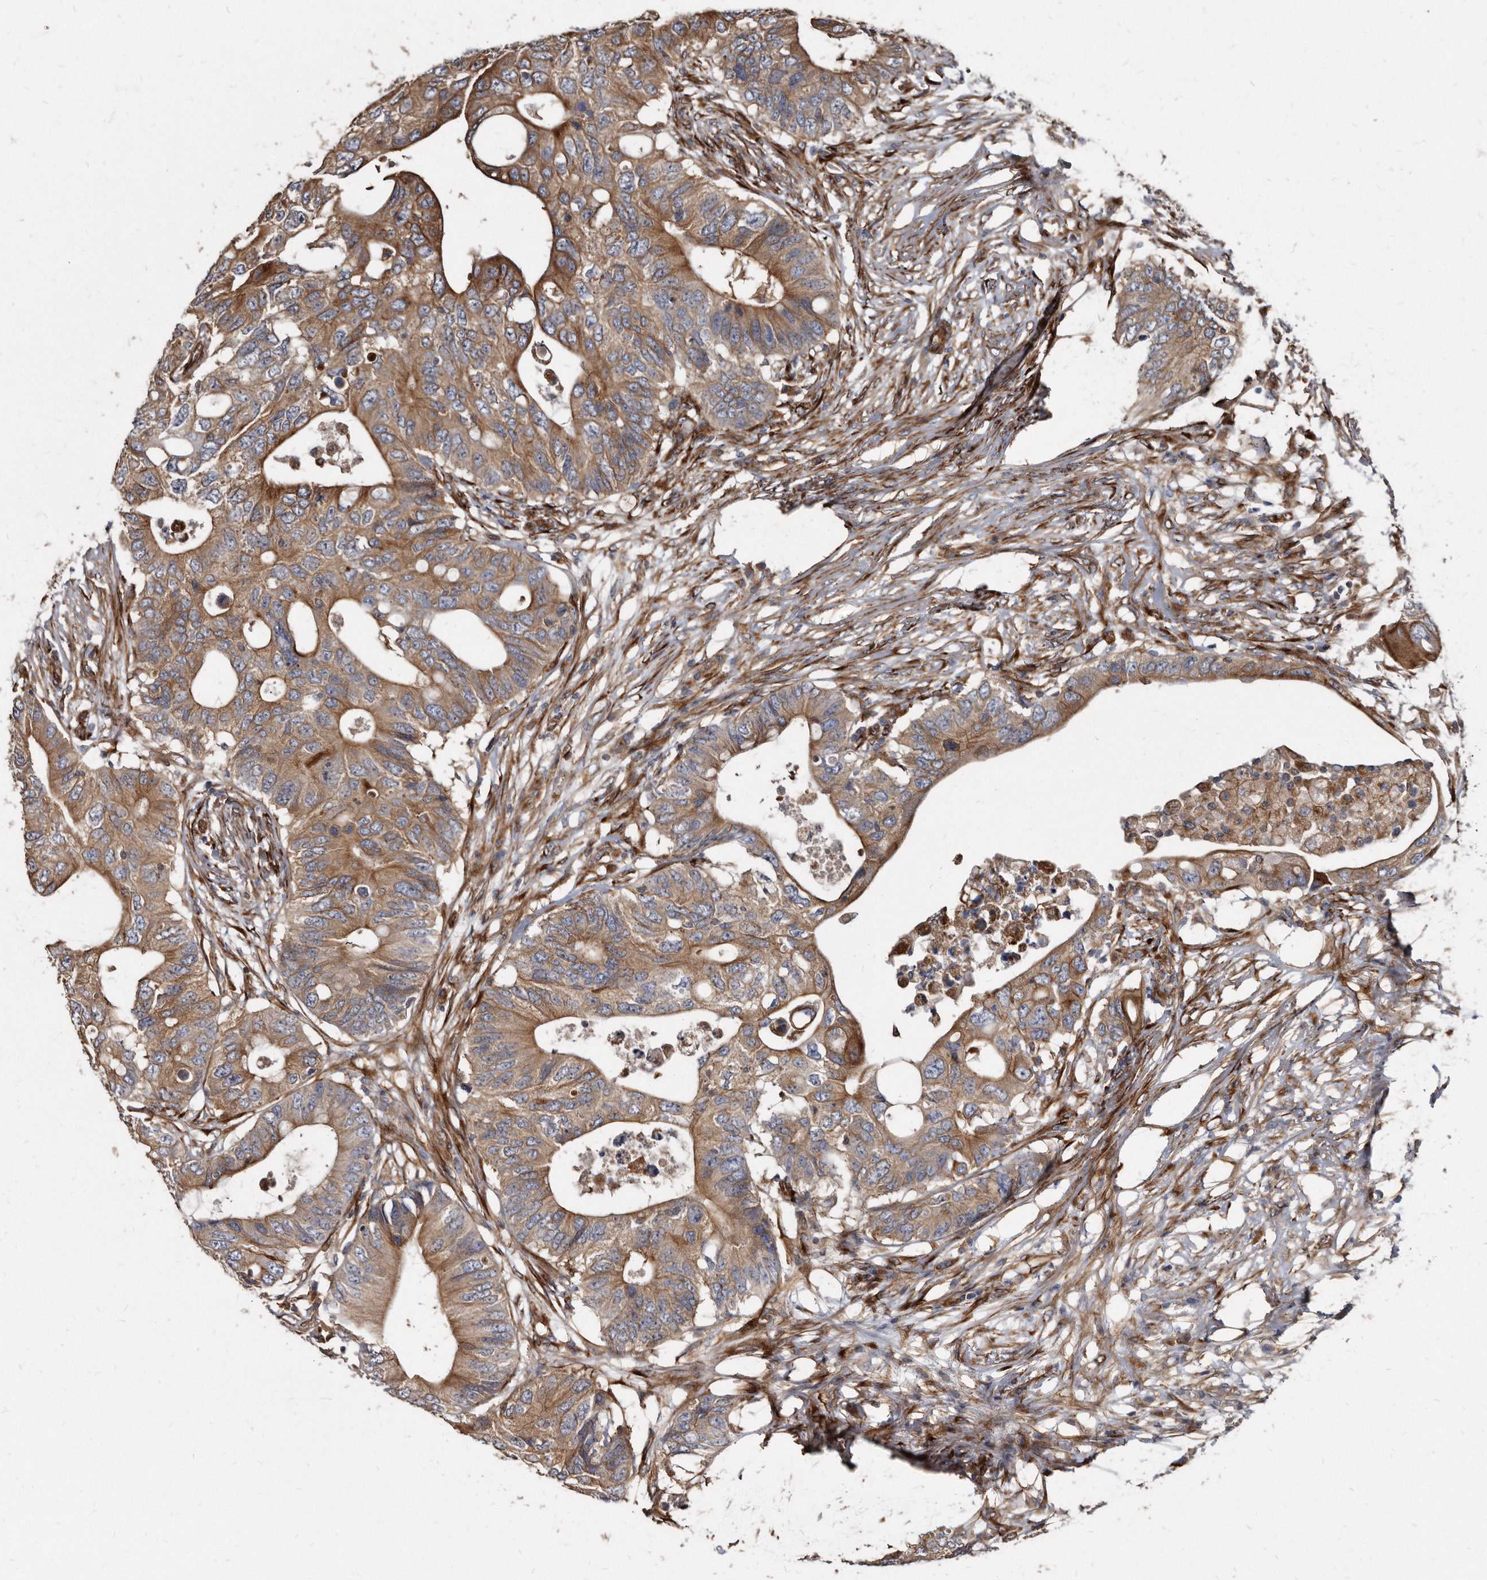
{"staining": {"intensity": "moderate", "quantity": ">75%", "location": "cytoplasmic/membranous"}, "tissue": "colorectal cancer", "cell_type": "Tumor cells", "image_type": "cancer", "snomed": [{"axis": "morphology", "description": "Adenocarcinoma, NOS"}, {"axis": "topography", "description": "Colon"}], "caption": "IHC photomicrograph of neoplastic tissue: colorectal adenocarcinoma stained using IHC demonstrates medium levels of moderate protein expression localized specifically in the cytoplasmic/membranous of tumor cells, appearing as a cytoplasmic/membranous brown color.", "gene": "KCTD20", "patient": {"sex": "male", "age": 71}}